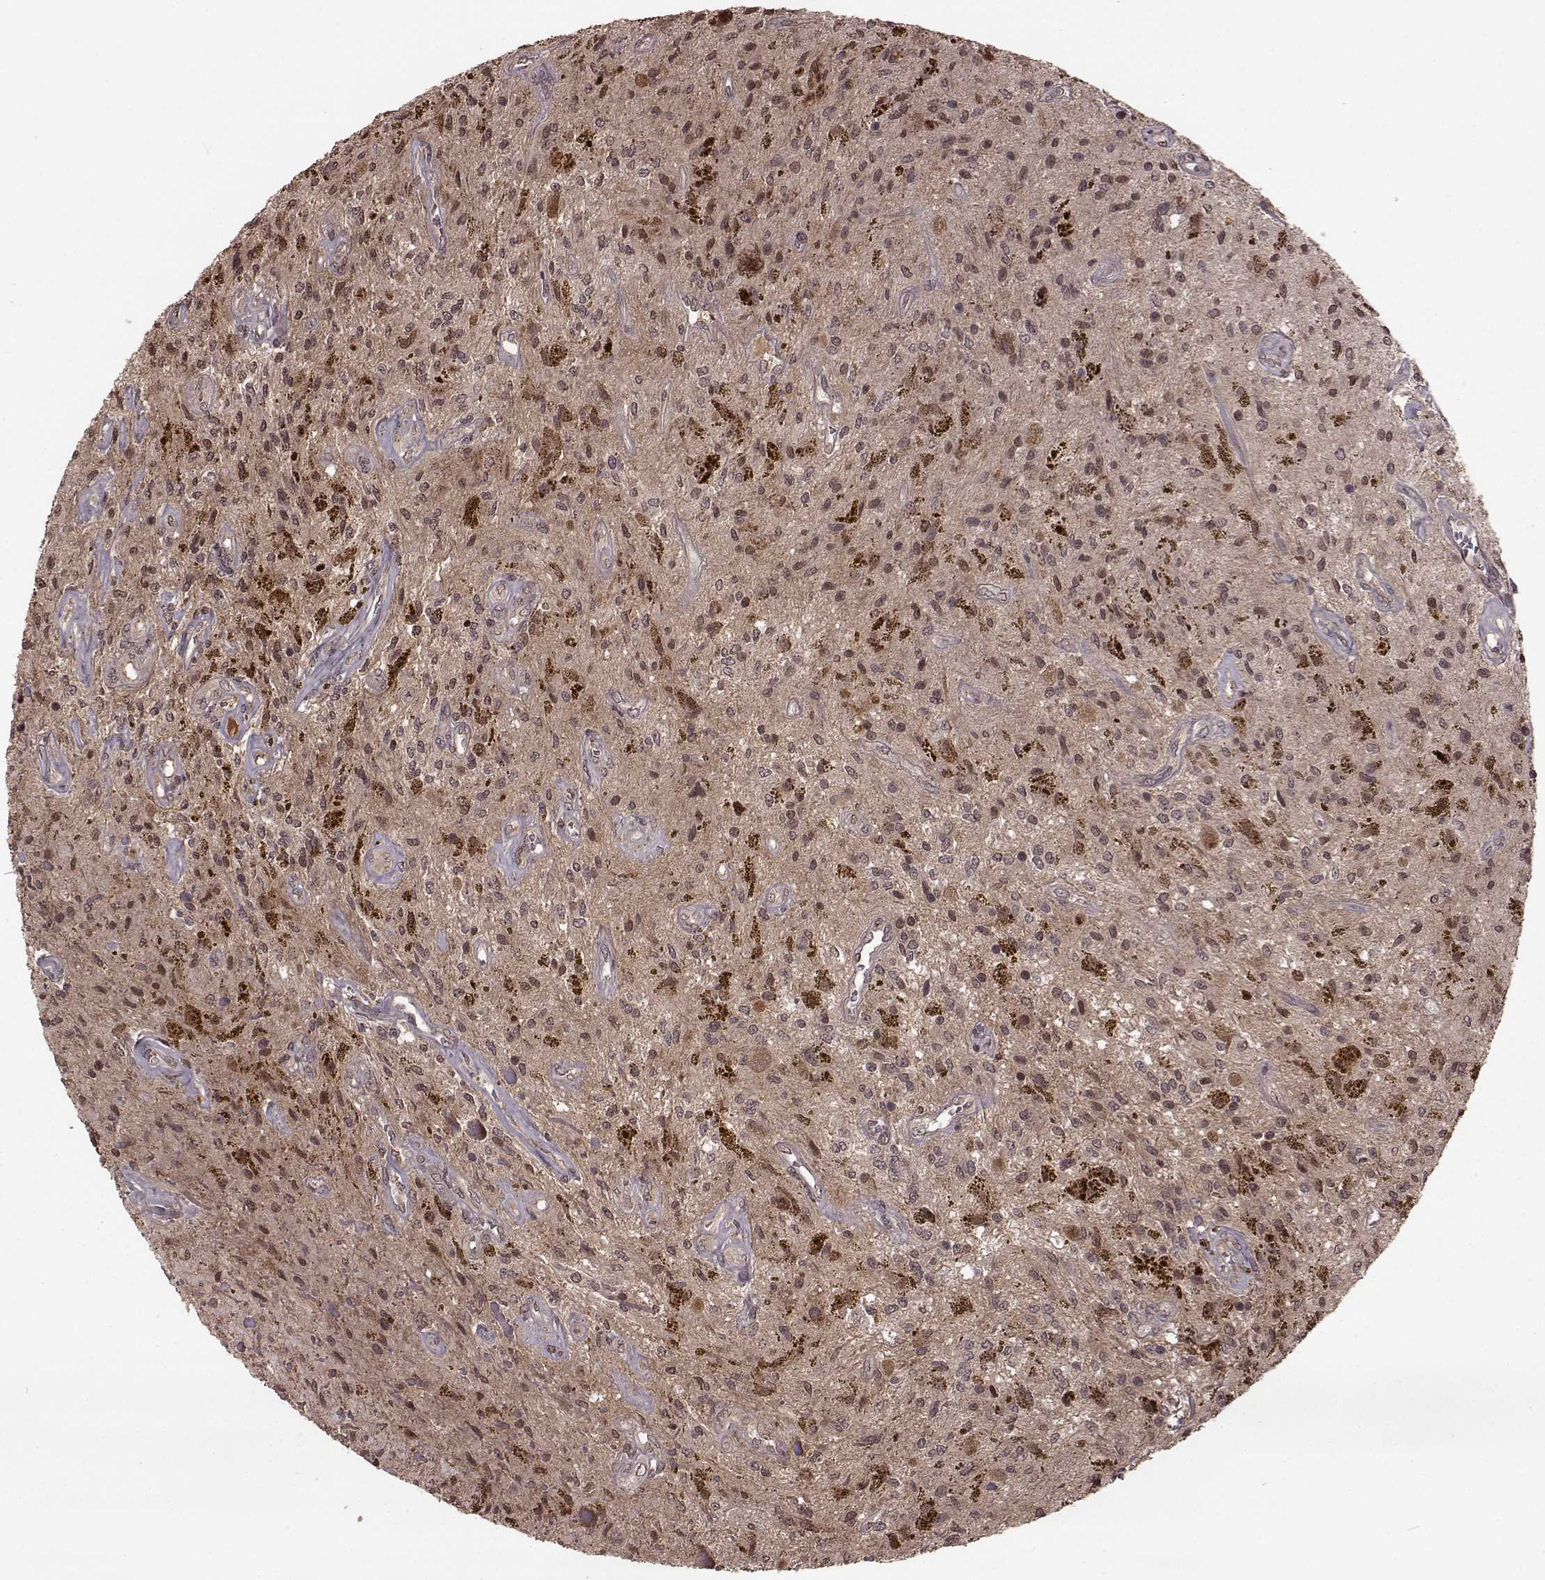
{"staining": {"intensity": "weak", "quantity": ">75%", "location": "cytoplasmic/membranous"}, "tissue": "glioma", "cell_type": "Tumor cells", "image_type": "cancer", "snomed": [{"axis": "morphology", "description": "Glioma, malignant, Low grade"}, {"axis": "topography", "description": "Cerebellum"}], "caption": "This is a photomicrograph of immunohistochemistry staining of glioma, which shows weak positivity in the cytoplasmic/membranous of tumor cells.", "gene": "GSS", "patient": {"sex": "female", "age": 14}}